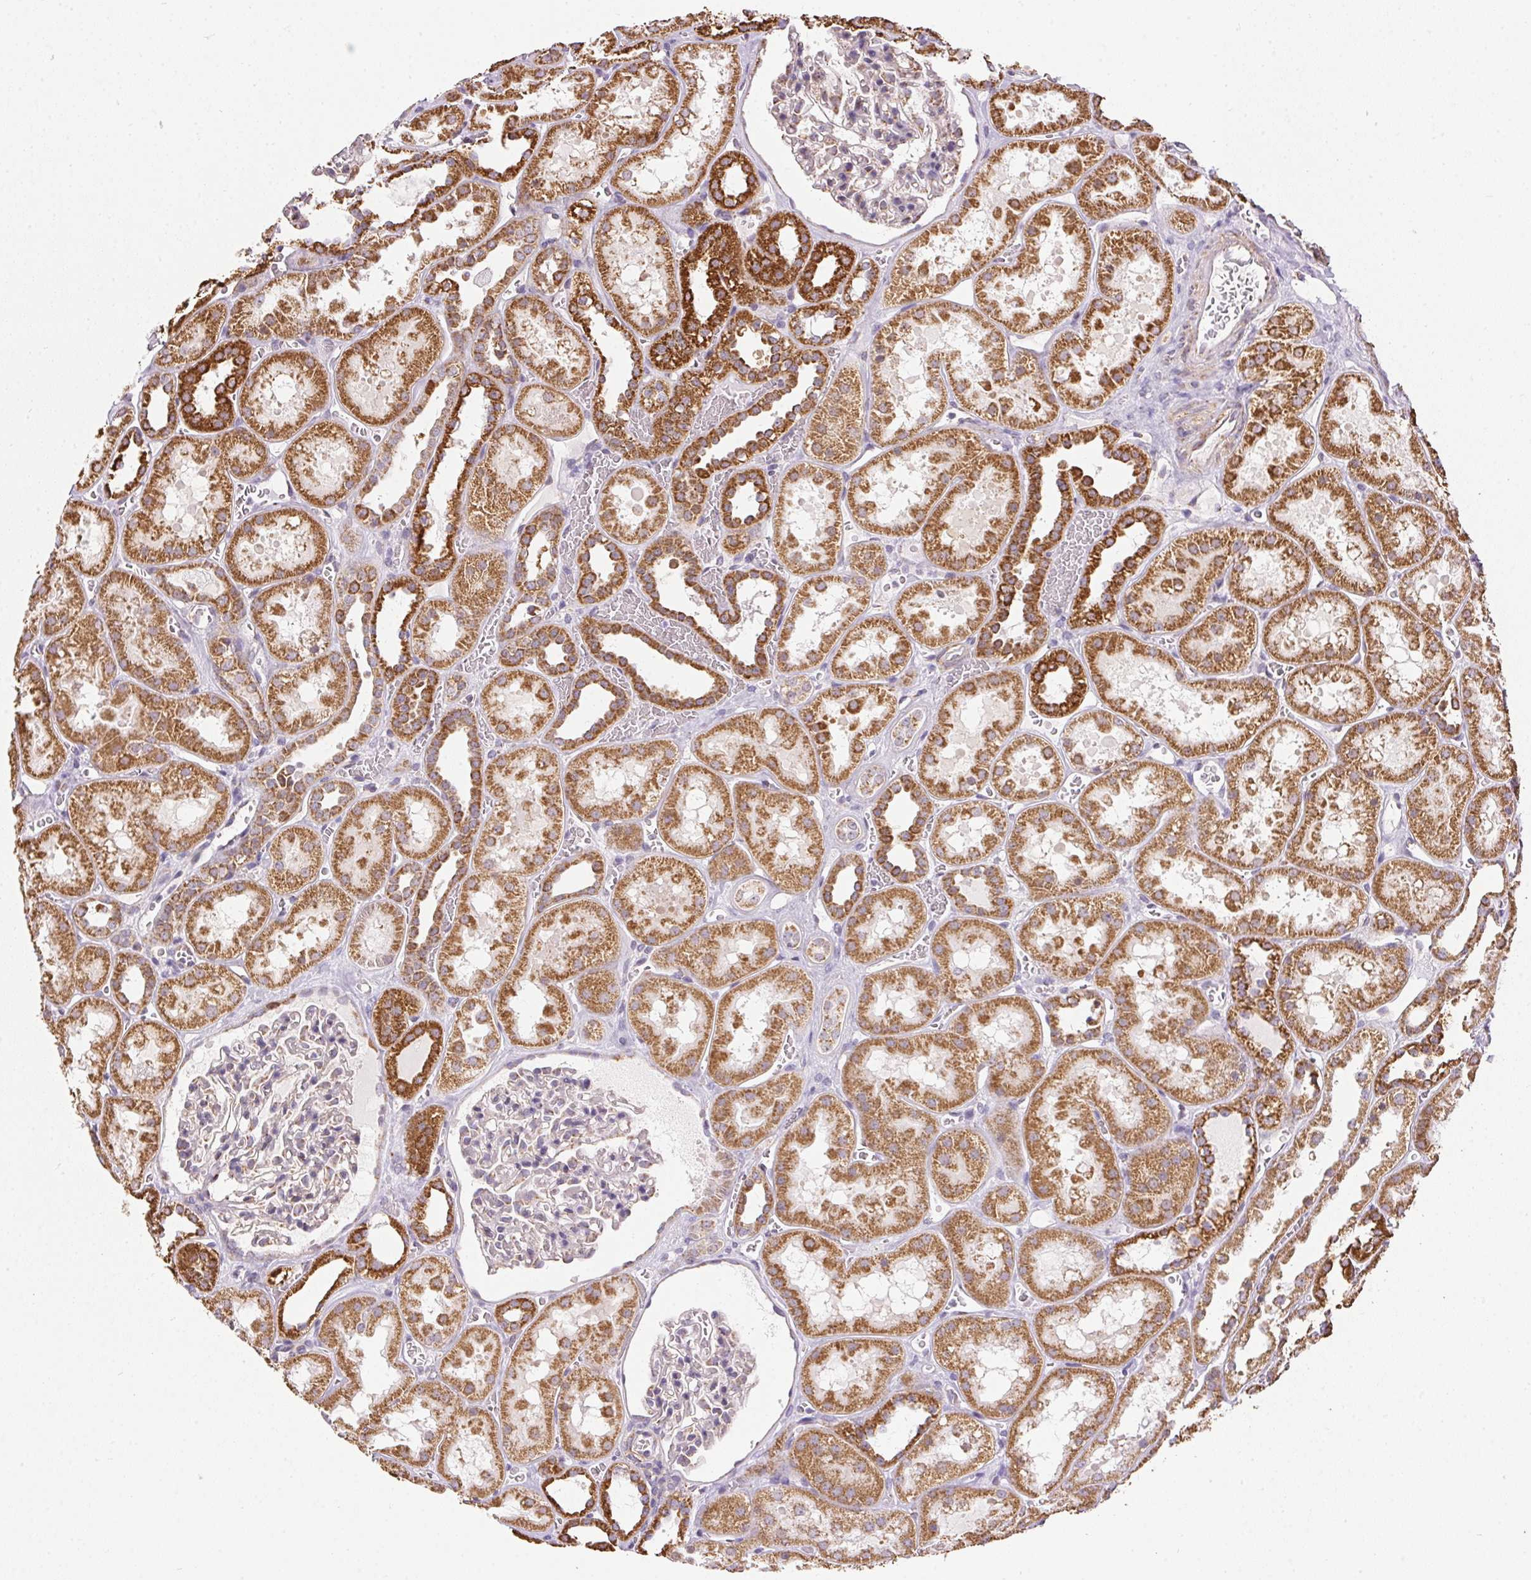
{"staining": {"intensity": "weak", "quantity": "25%-75%", "location": "cytoplasmic/membranous"}, "tissue": "kidney", "cell_type": "Cells in glomeruli", "image_type": "normal", "snomed": [{"axis": "morphology", "description": "Normal tissue, NOS"}, {"axis": "topography", "description": "Kidney"}], "caption": "The micrograph shows immunohistochemical staining of benign kidney. There is weak cytoplasmic/membranous positivity is appreciated in approximately 25%-75% of cells in glomeruli.", "gene": "MAPK11", "patient": {"sex": "female", "age": 41}}